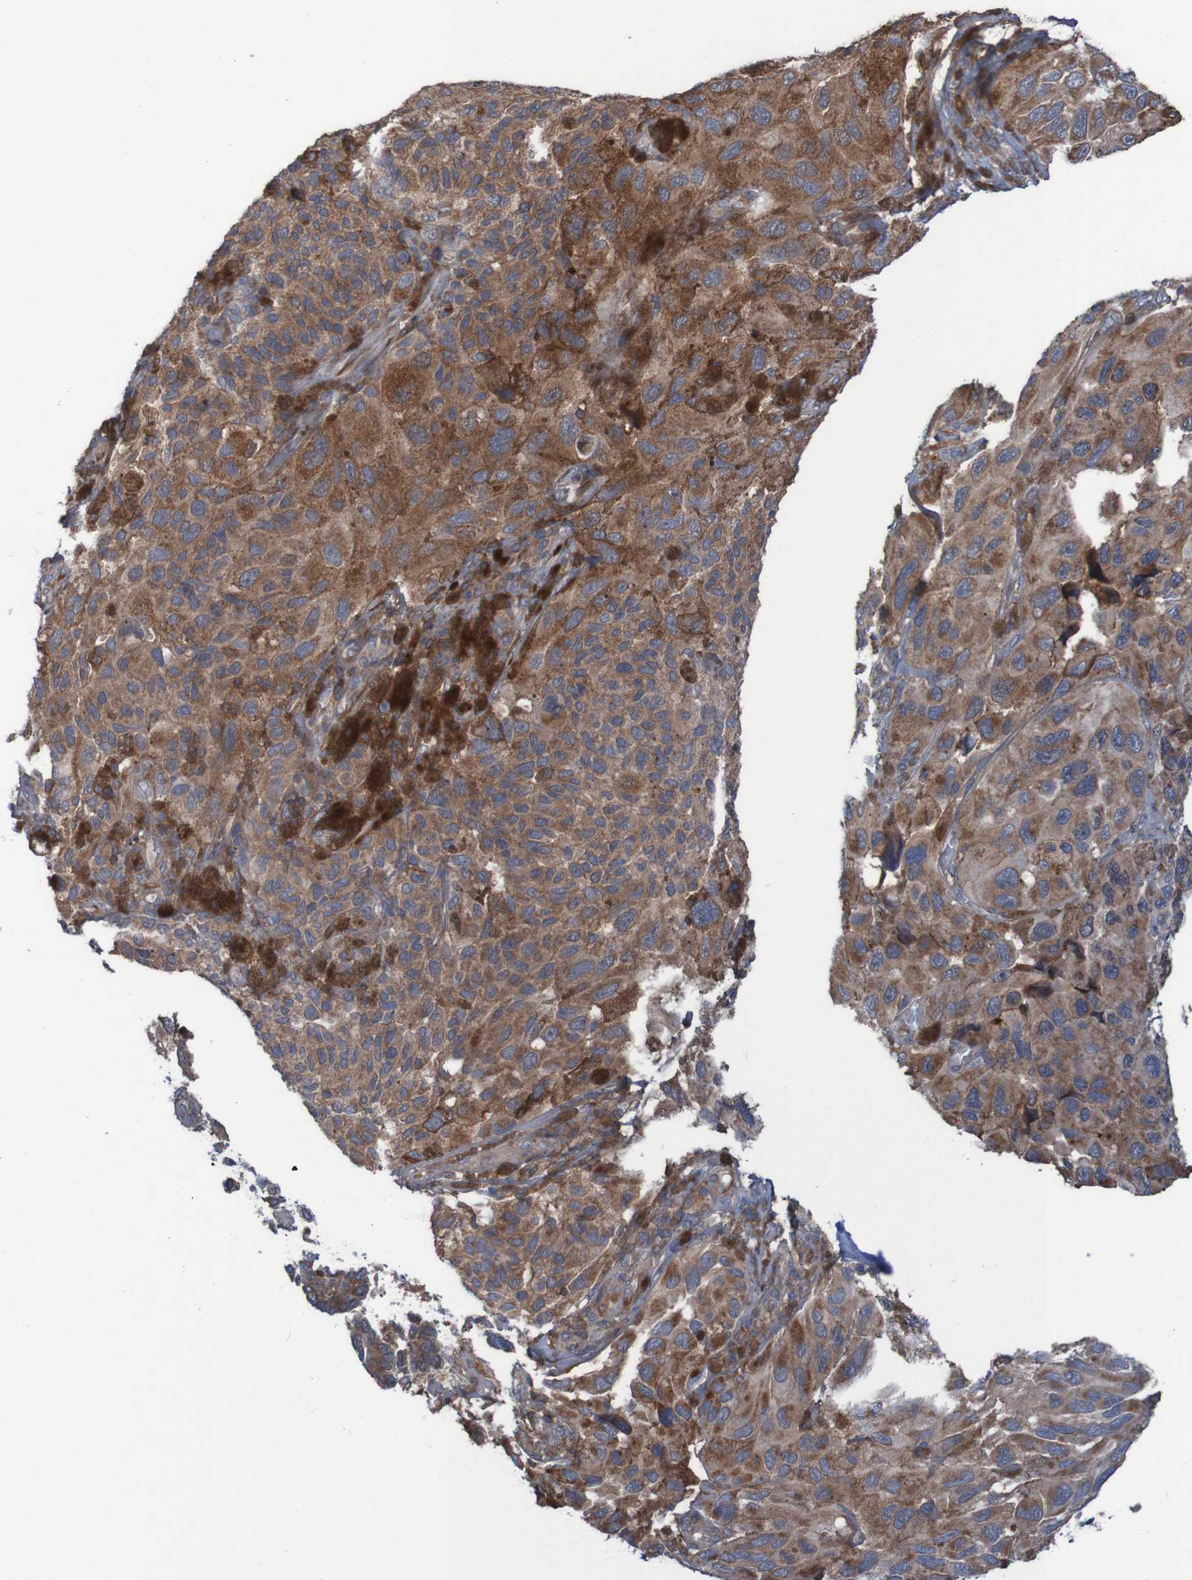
{"staining": {"intensity": "moderate", "quantity": ">75%", "location": "cytoplasmic/membranous"}, "tissue": "melanoma", "cell_type": "Tumor cells", "image_type": "cancer", "snomed": [{"axis": "morphology", "description": "Malignant melanoma, NOS"}, {"axis": "topography", "description": "Skin"}], "caption": "Immunohistochemical staining of human melanoma shows medium levels of moderate cytoplasmic/membranous expression in about >75% of tumor cells.", "gene": "PDGFB", "patient": {"sex": "female", "age": 73}}